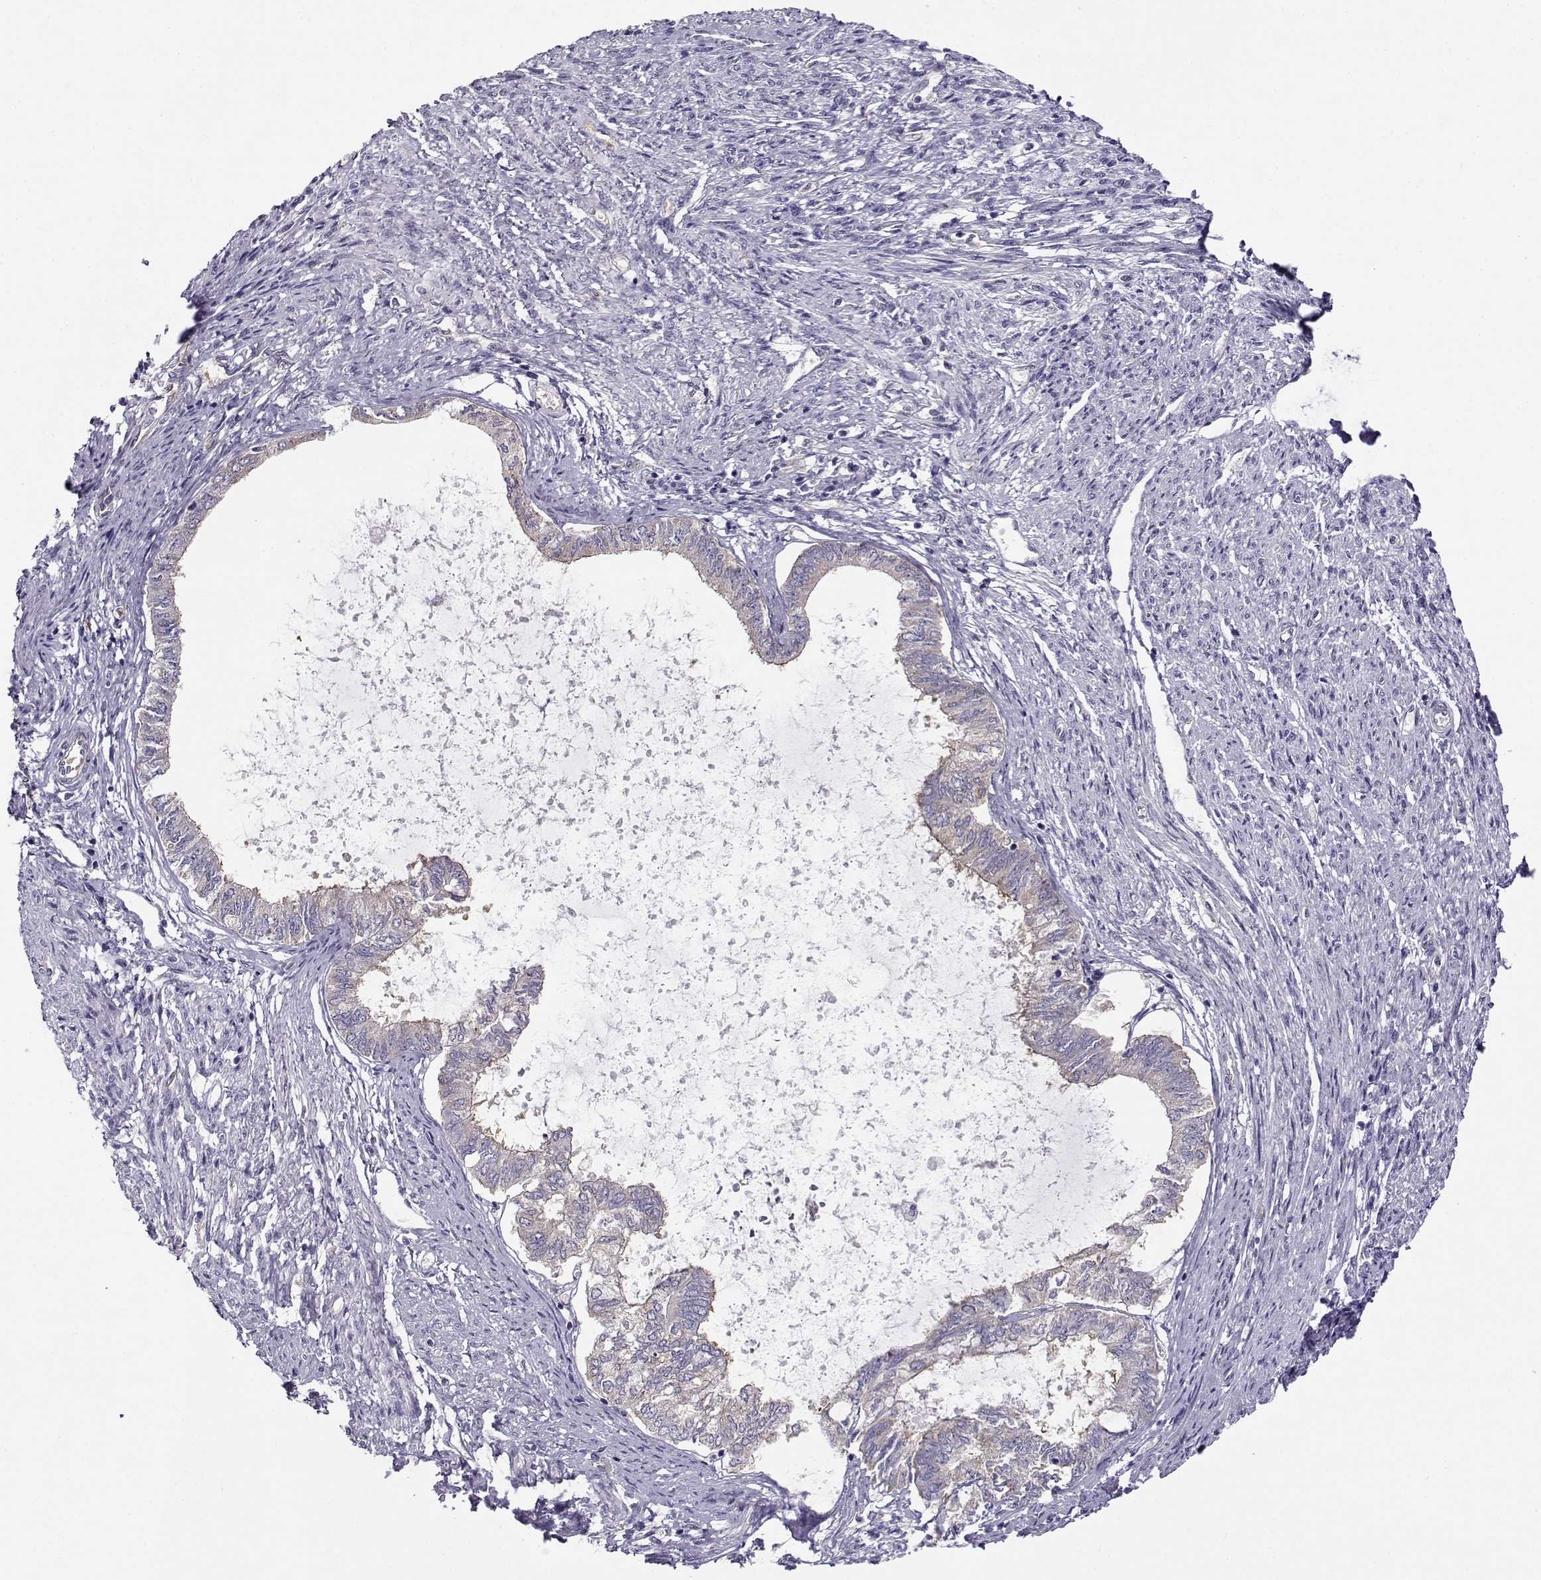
{"staining": {"intensity": "negative", "quantity": "none", "location": "none"}, "tissue": "endometrial cancer", "cell_type": "Tumor cells", "image_type": "cancer", "snomed": [{"axis": "morphology", "description": "Adenocarcinoma, NOS"}, {"axis": "topography", "description": "Endometrium"}], "caption": "Immunohistochemical staining of human adenocarcinoma (endometrial) exhibits no significant expression in tumor cells.", "gene": "BEND6", "patient": {"sex": "female", "age": 86}}